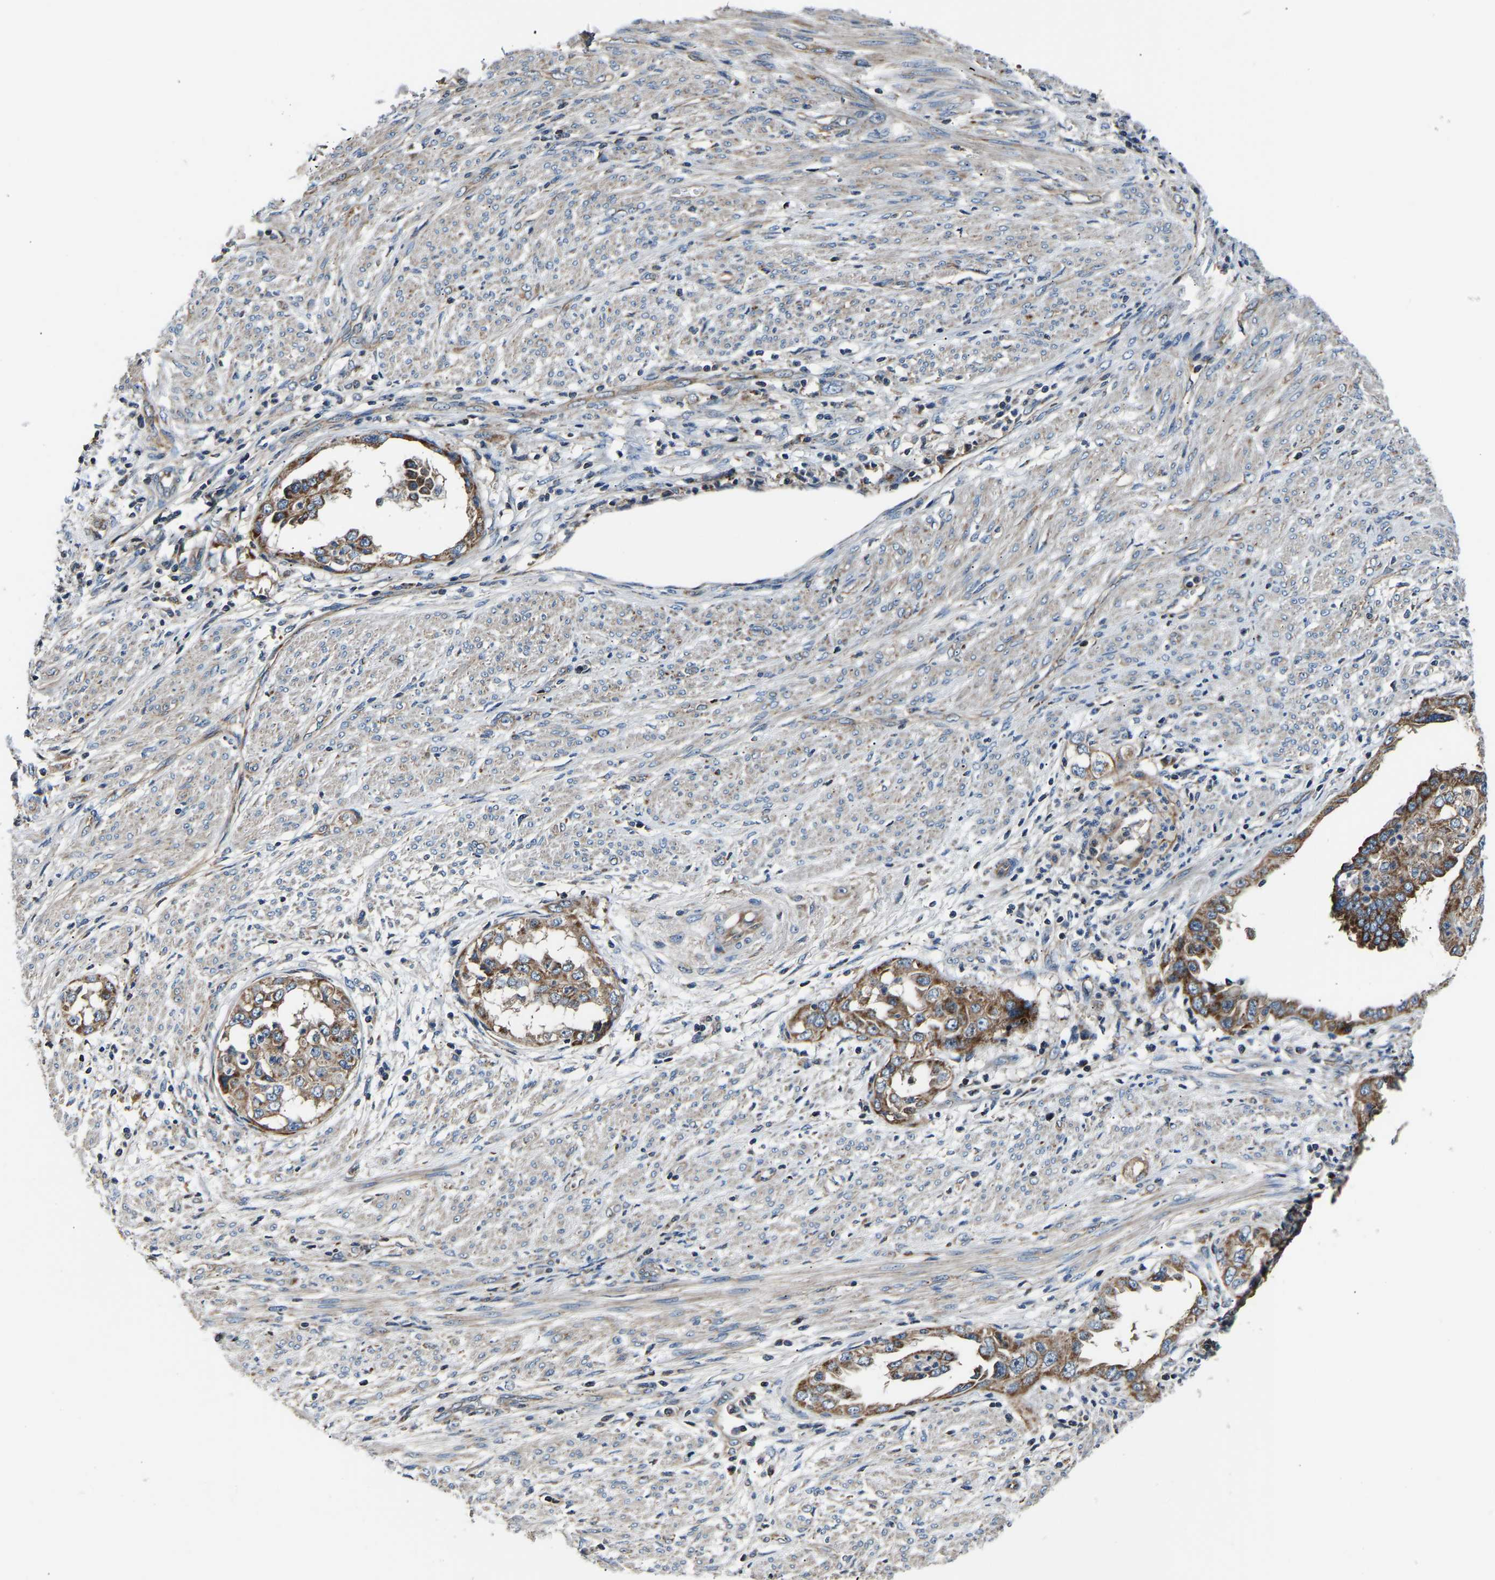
{"staining": {"intensity": "moderate", "quantity": ">75%", "location": "cytoplasmic/membranous"}, "tissue": "endometrial cancer", "cell_type": "Tumor cells", "image_type": "cancer", "snomed": [{"axis": "morphology", "description": "Adenocarcinoma, NOS"}, {"axis": "topography", "description": "Endometrium"}], "caption": "Human endometrial cancer stained with a protein marker exhibits moderate staining in tumor cells.", "gene": "GGCT", "patient": {"sex": "female", "age": 85}}